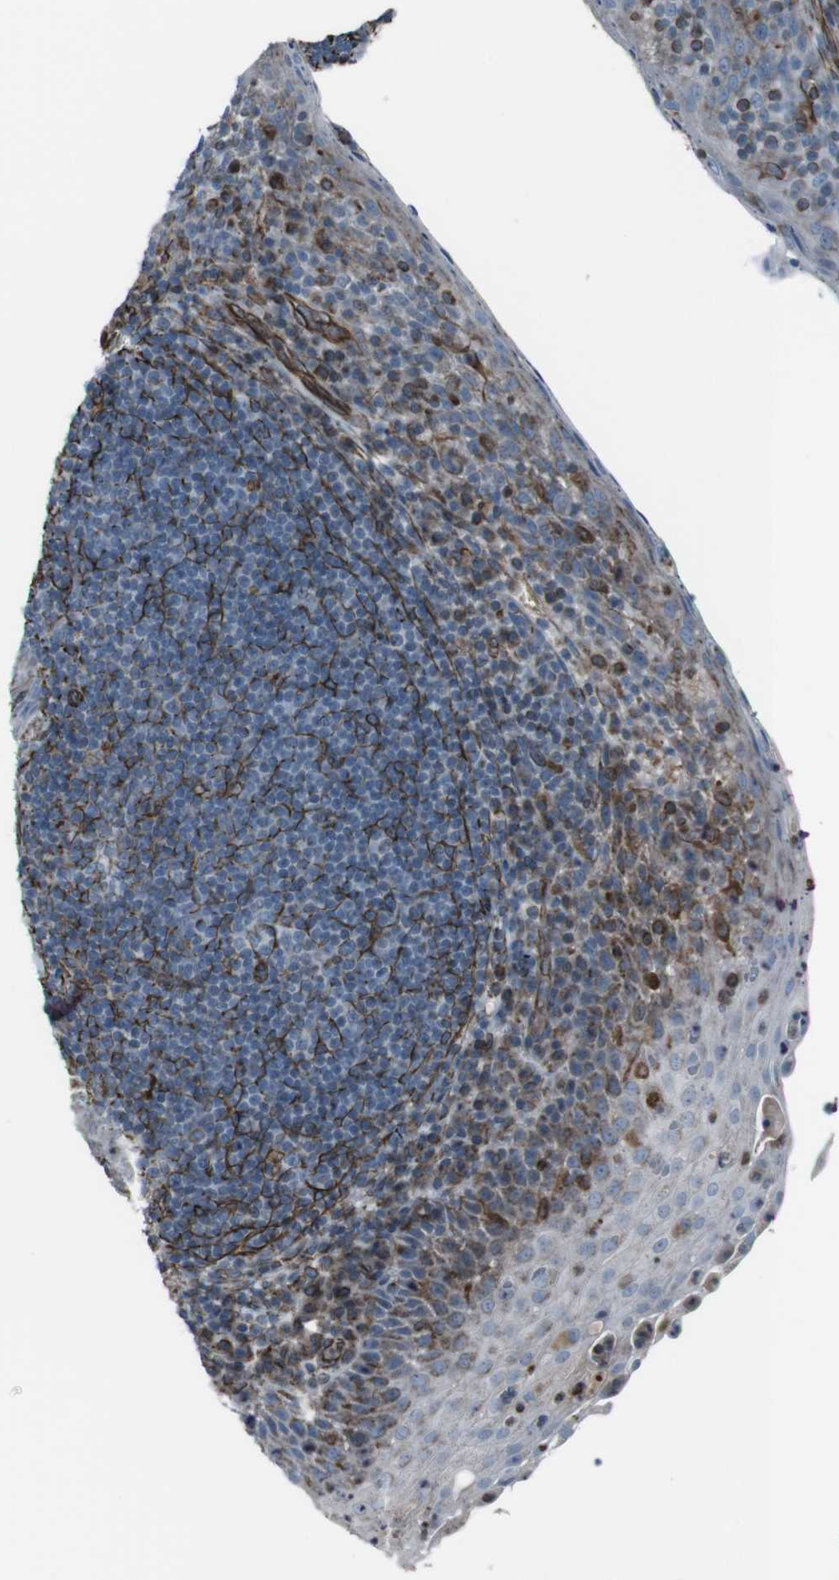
{"staining": {"intensity": "strong", "quantity": "<25%", "location": "cytoplasmic/membranous"}, "tissue": "tonsil", "cell_type": "Germinal center cells", "image_type": "normal", "snomed": [{"axis": "morphology", "description": "Normal tissue, NOS"}, {"axis": "topography", "description": "Tonsil"}], "caption": "The histopathology image demonstrates a brown stain indicating the presence of a protein in the cytoplasmic/membranous of germinal center cells in tonsil. (brown staining indicates protein expression, while blue staining denotes nuclei).", "gene": "TMEM141", "patient": {"sex": "male", "age": 17}}